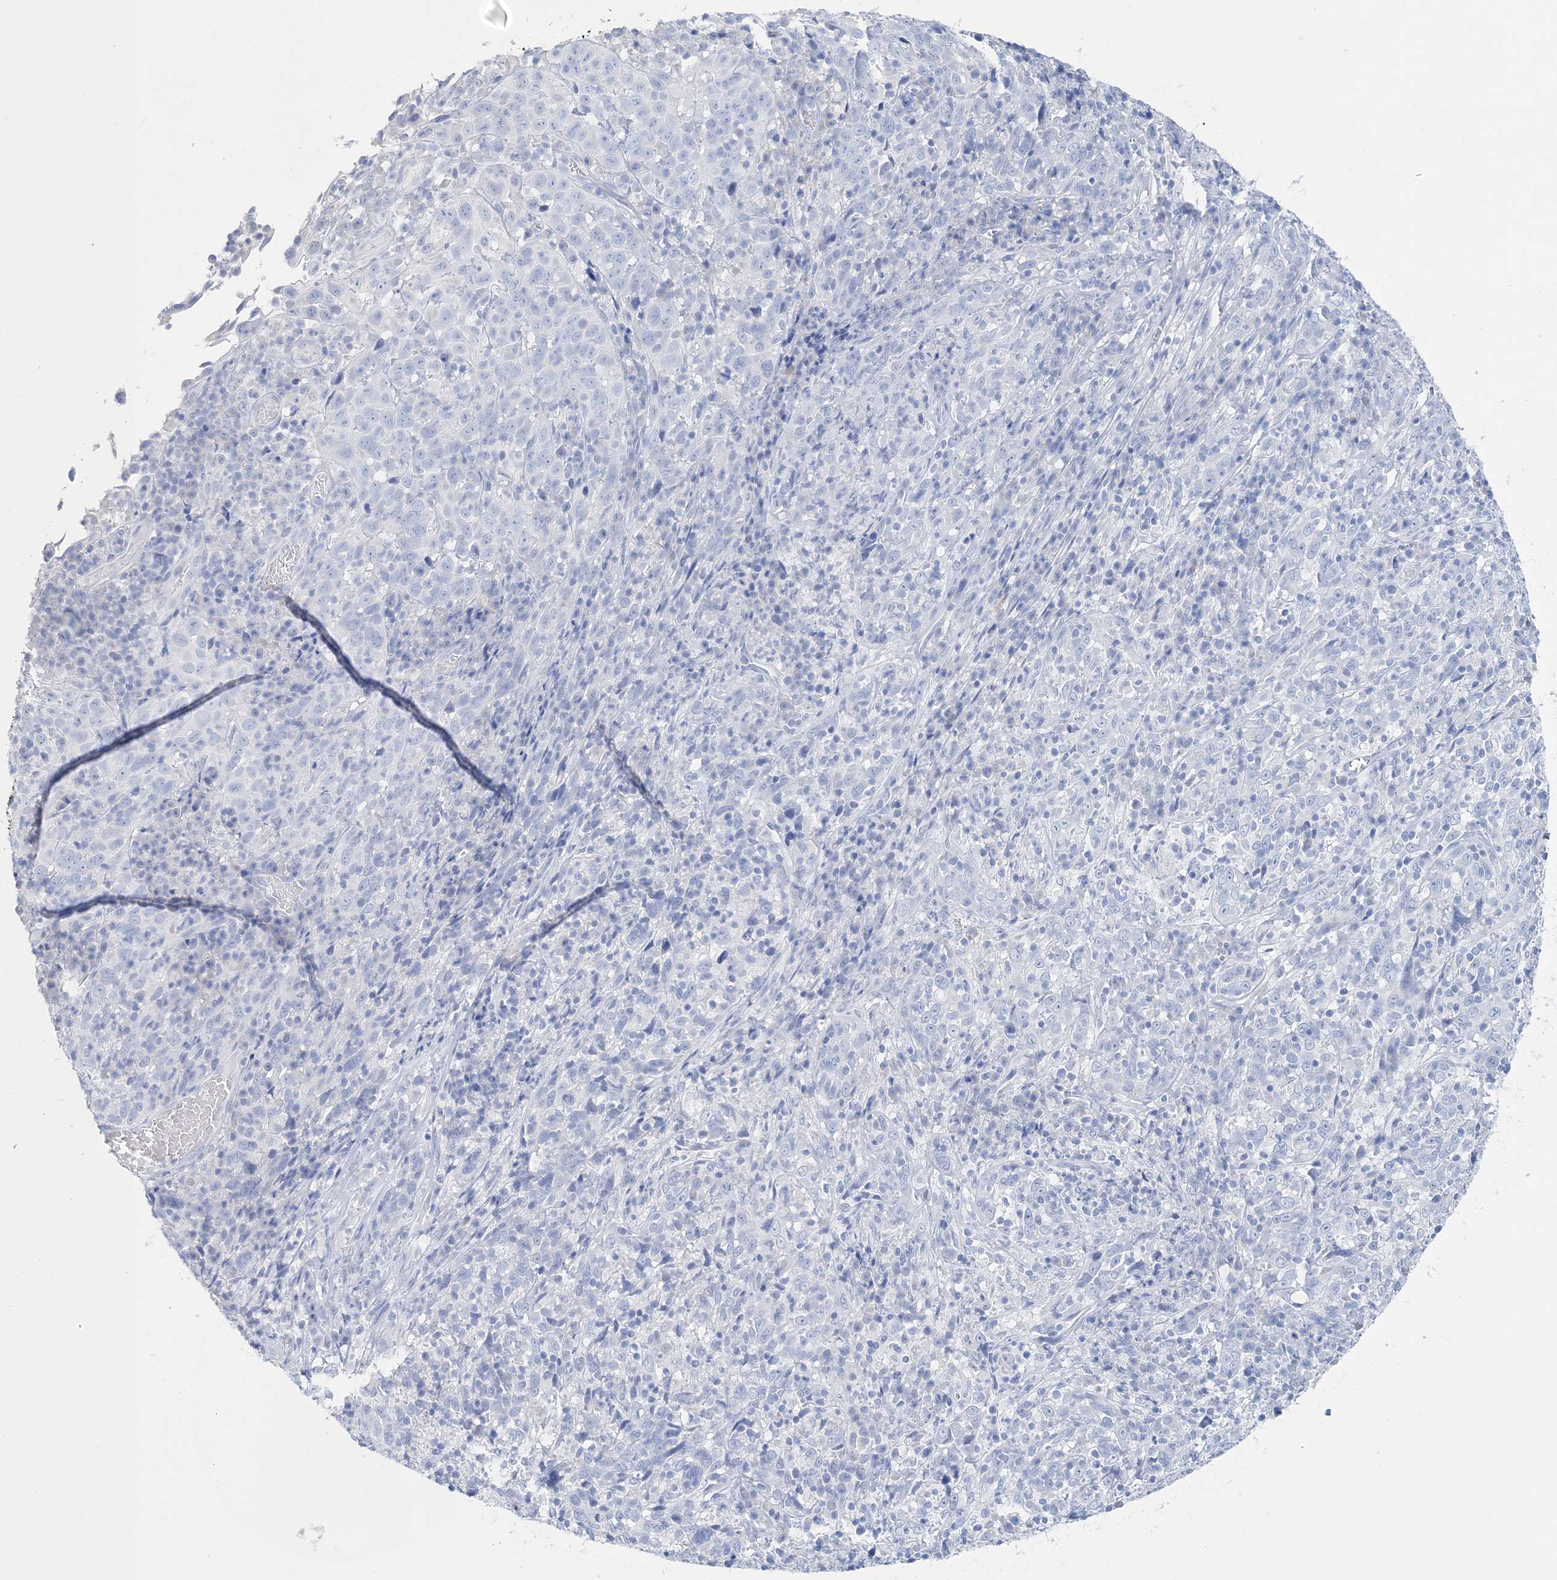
{"staining": {"intensity": "negative", "quantity": "none", "location": "none"}, "tissue": "cervical cancer", "cell_type": "Tumor cells", "image_type": "cancer", "snomed": [{"axis": "morphology", "description": "Squamous cell carcinoma, NOS"}, {"axis": "topography", "description": "Cervix"}], "caption": "Immunohistochemistry (IHC) of cervical cancer shows no expression in tumor cells.", "gene": "TSPYL6", "patient": {"sex": "female", "age": 46}}